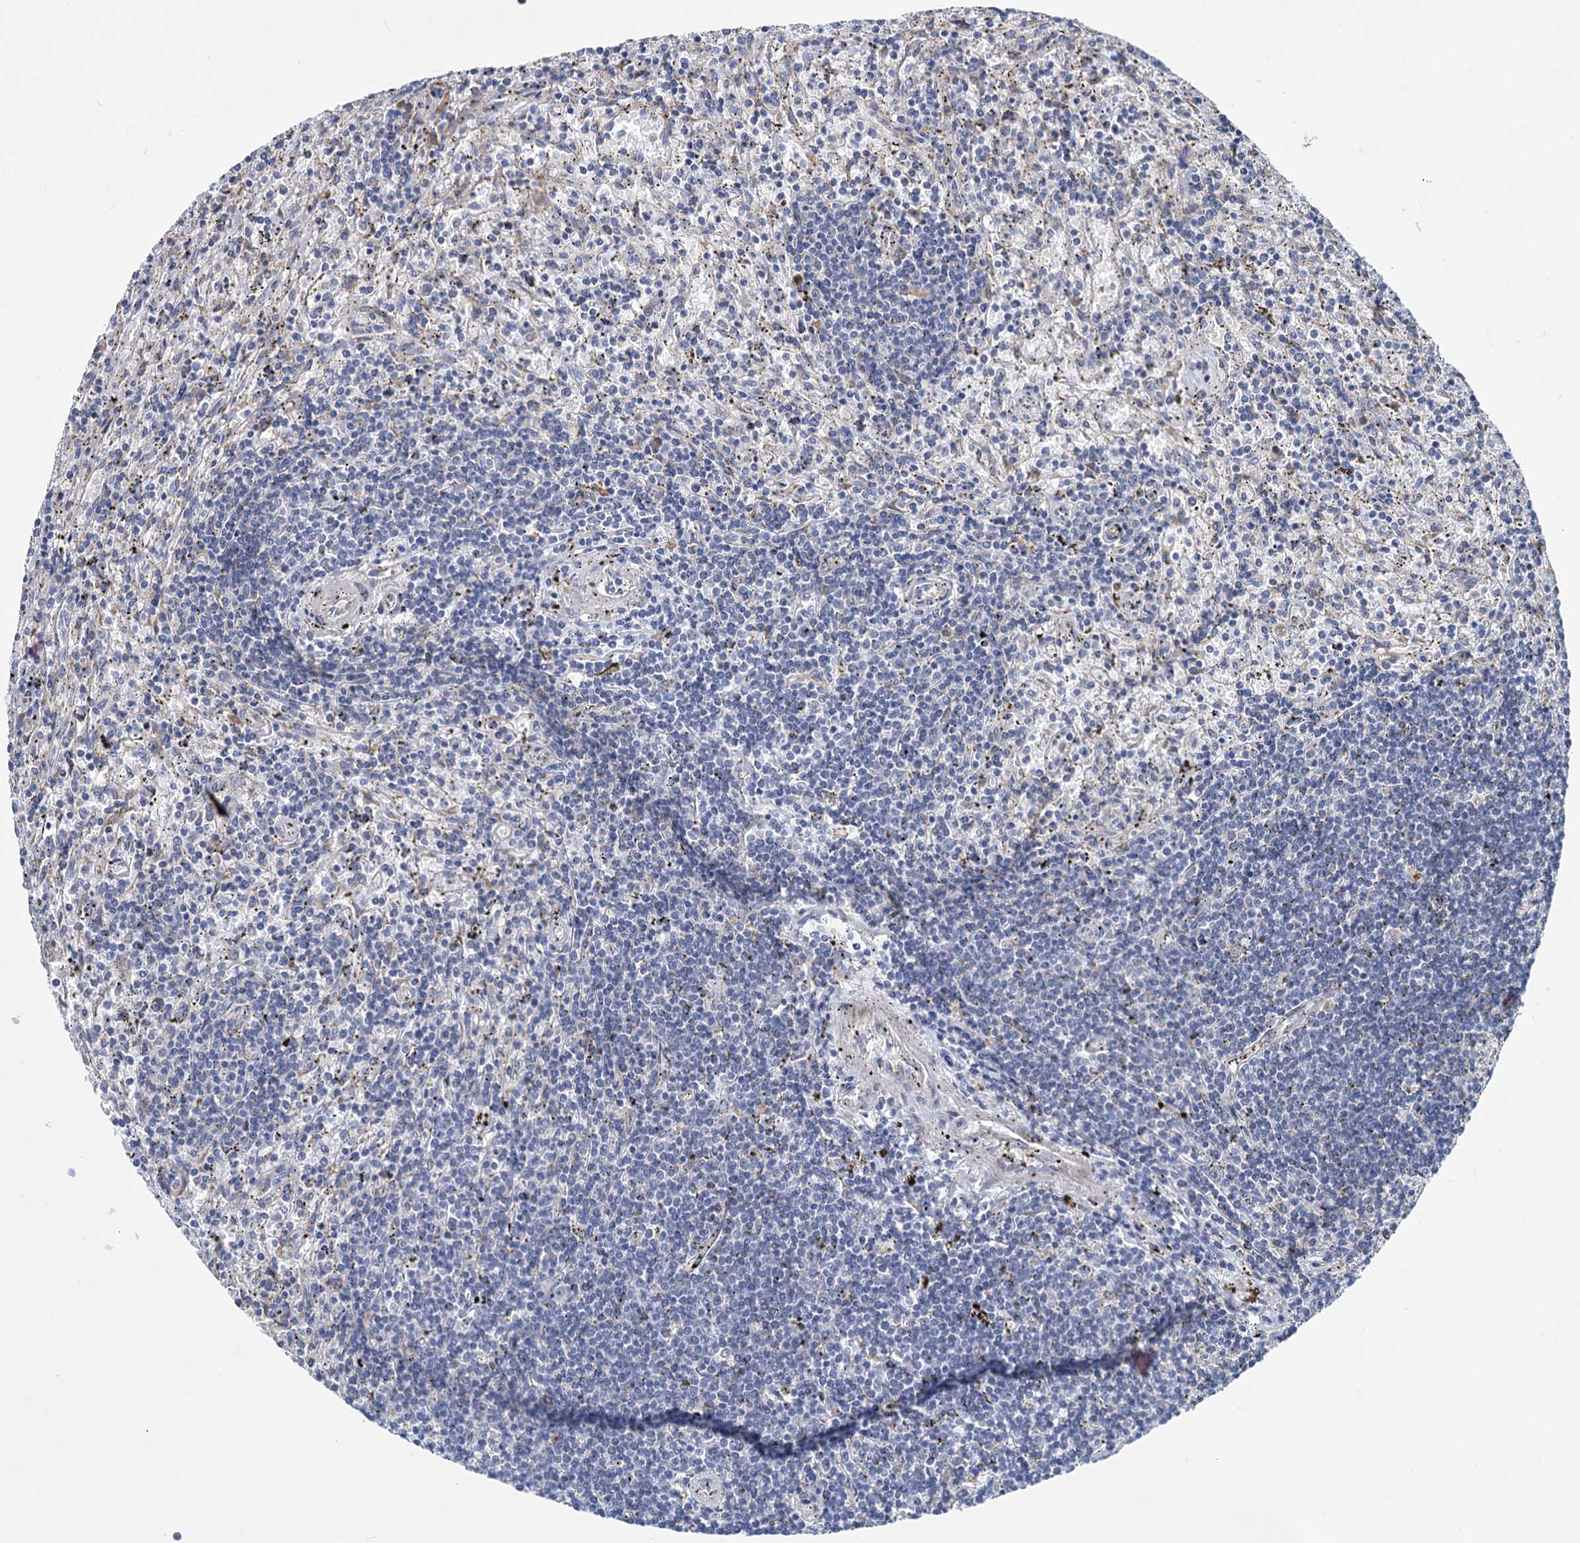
{"staining": {"intensity": "negative", "quantity": "none", "location": "none"}, "tissue": "lymphoma", "cell_type": "Tumor cells", "image_type": "cancer", "snomed": [{"axis": "morphology", "description": "Malignant lymphoma, non-Hodgkin's type, Low grade"}, {"axis": "topography", "description": "Spleen"}], "caption": "There is no significant staining in tumor cells of lymphoma. Brightfield microscopy of immunohistochemistry (IHC) stained with DAB (brown) and hematoxylin (blue), captured at high magnification.", "gene": "PRSS35", "patient": {"sex": "male", "age": 76}}